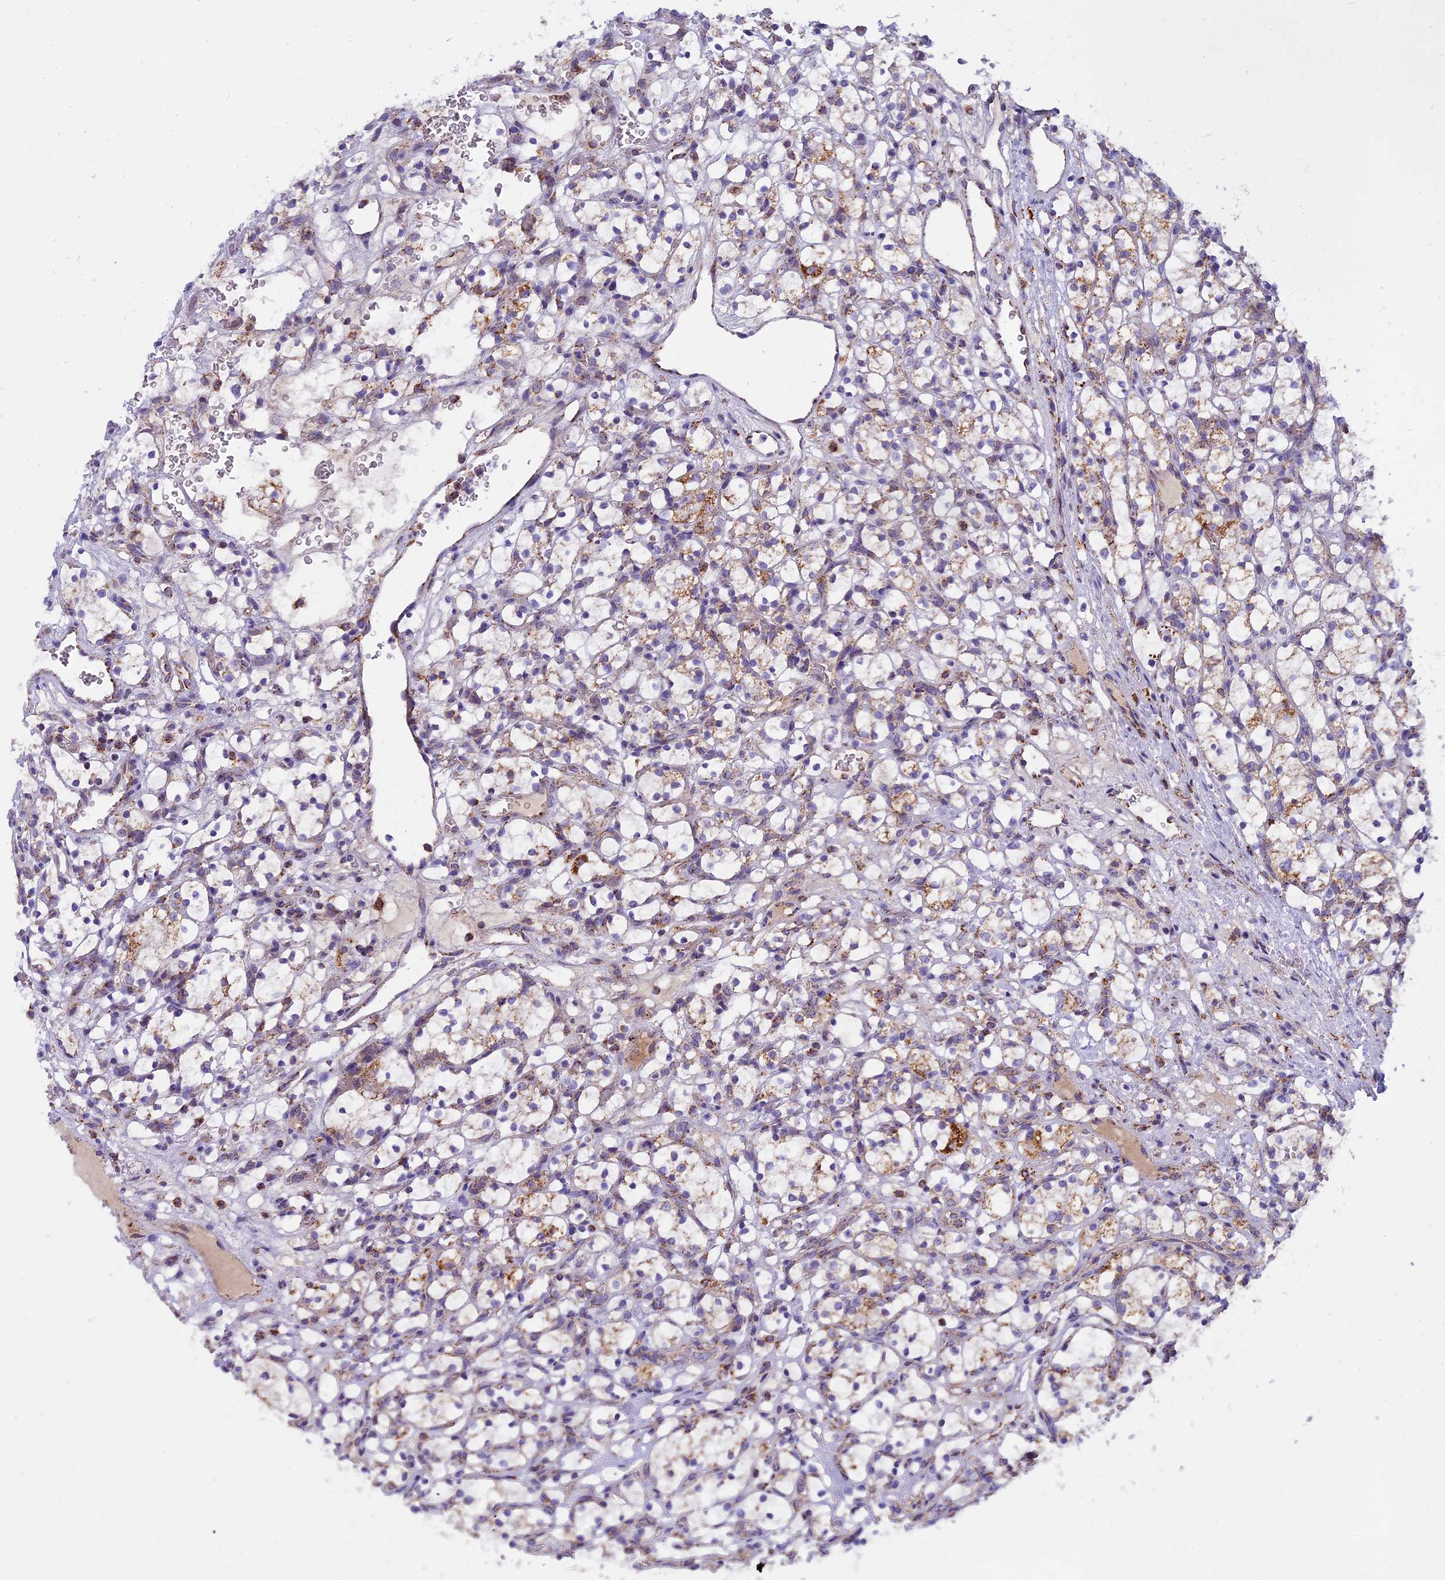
{"staining": {"intensity": "moderate", "quantity": "25%-75%", "location": "cytoplasmic/membranous"}, "tissue": "renal cancer", "cell_type": "Tumor cells", "image_type": "cancer", "snomed": [{"axis": "morphology", "description": "Adenocarcinoma, NOS"}, {"axis": "topography", "description": "Kidney"}], "caption": "Immunohistochemical staining of renal cancer exhibits moderate cytoplasmic/membranous protein staining in about 25%-75% of tumor cells. Immunohistochemistry (ihc) stains the protein of interest in brown and the nuclei are stained blue.", "gene": "MRPS34", "patient": {"sex": "female", "age": 69}}